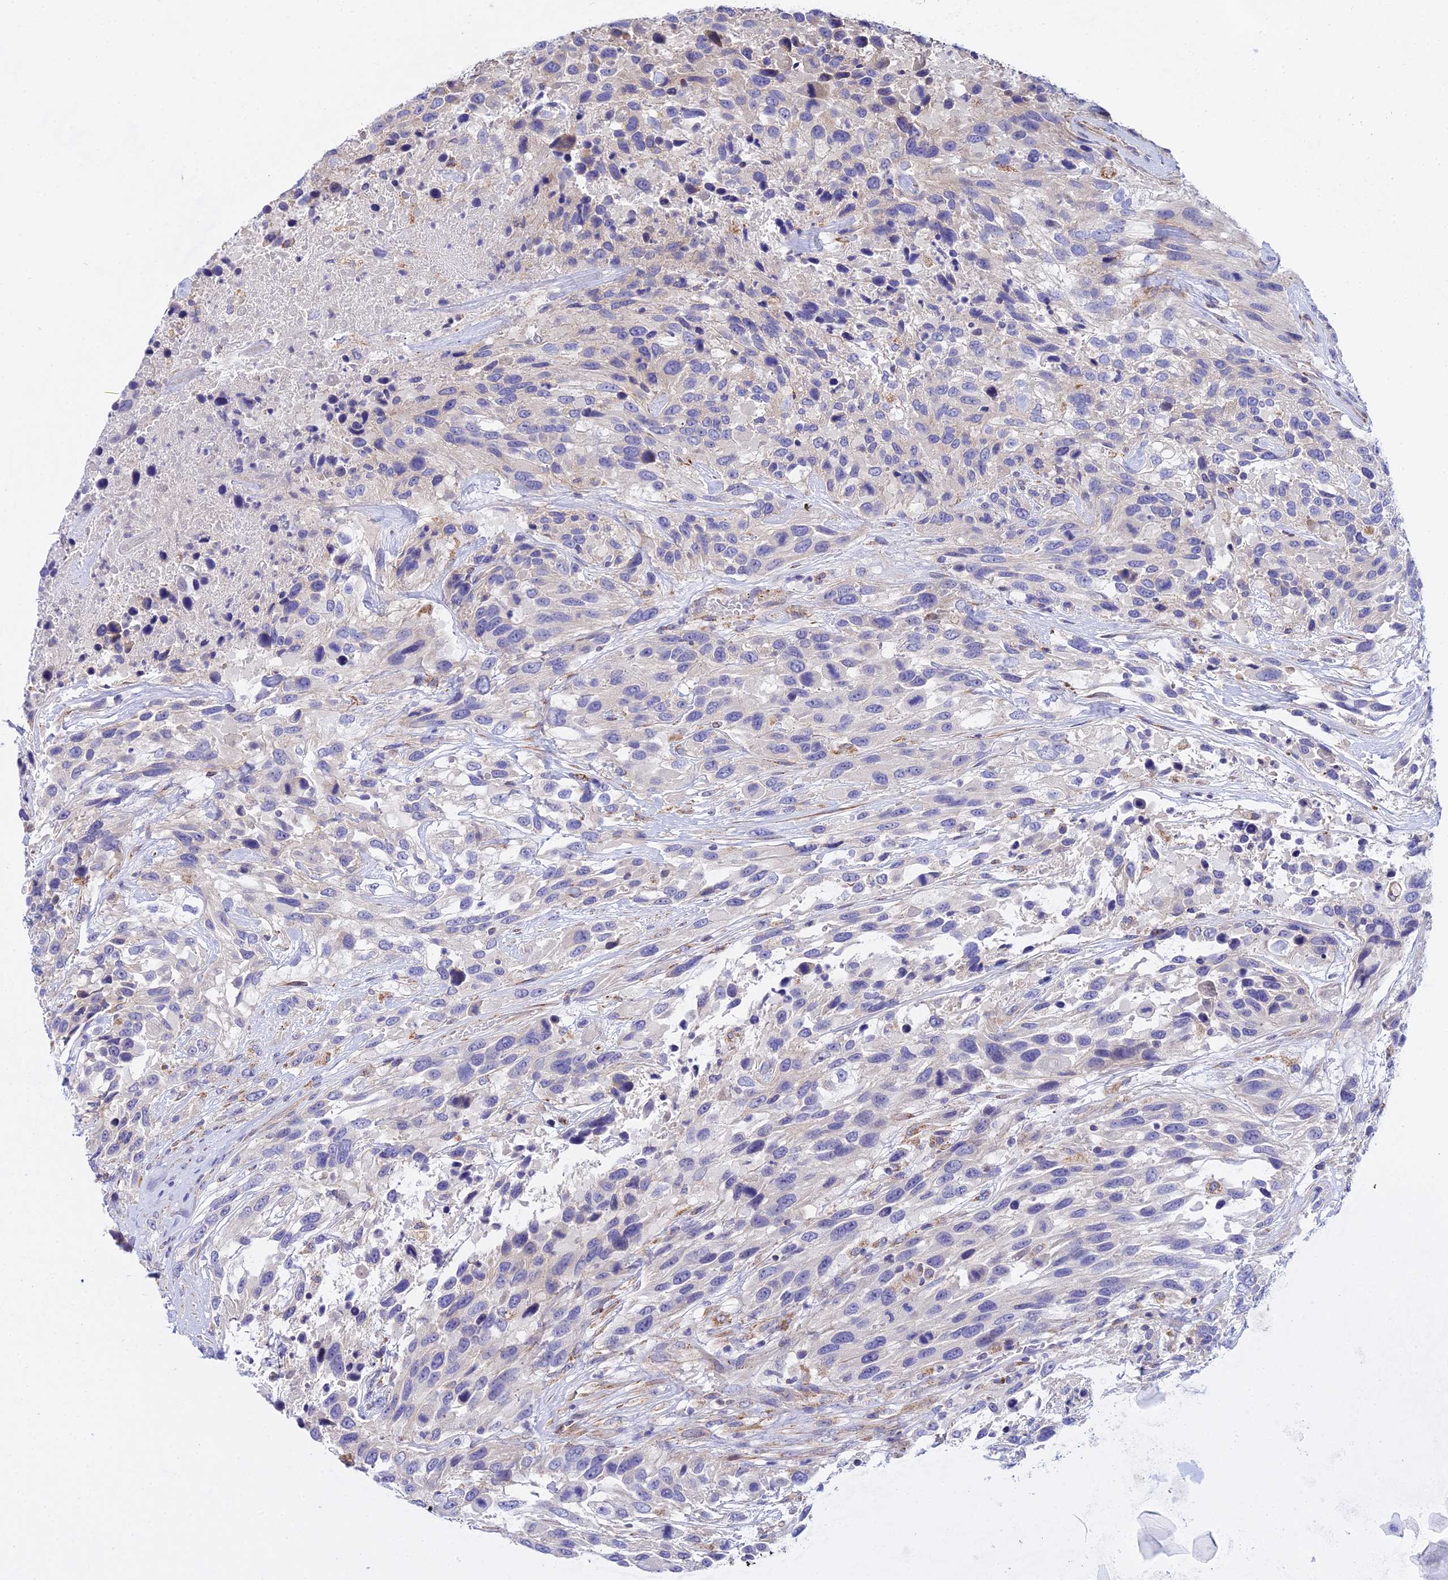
{"staining": {"intensity": "negative", "quantity": "none", "location": "none"}, "tissue": "urothelial cancer", "cell_type": "Tumor cells", "image_type": "cancer", "snomed": [{"axis": "morphology", "description": "Urothelial carcinoma, High grade"}, {"axis": "topography", "description": "Urinary bladder"}], "caption": "High power microscopy photomicrograph of an immunohistochemistry photomicrograph of urothelial cancer, revealing no significant expression in tumor cells. Nuclei are stained in blue.", "gene": "ACOT2", "patient": {"sex": "female", "age": 70}}